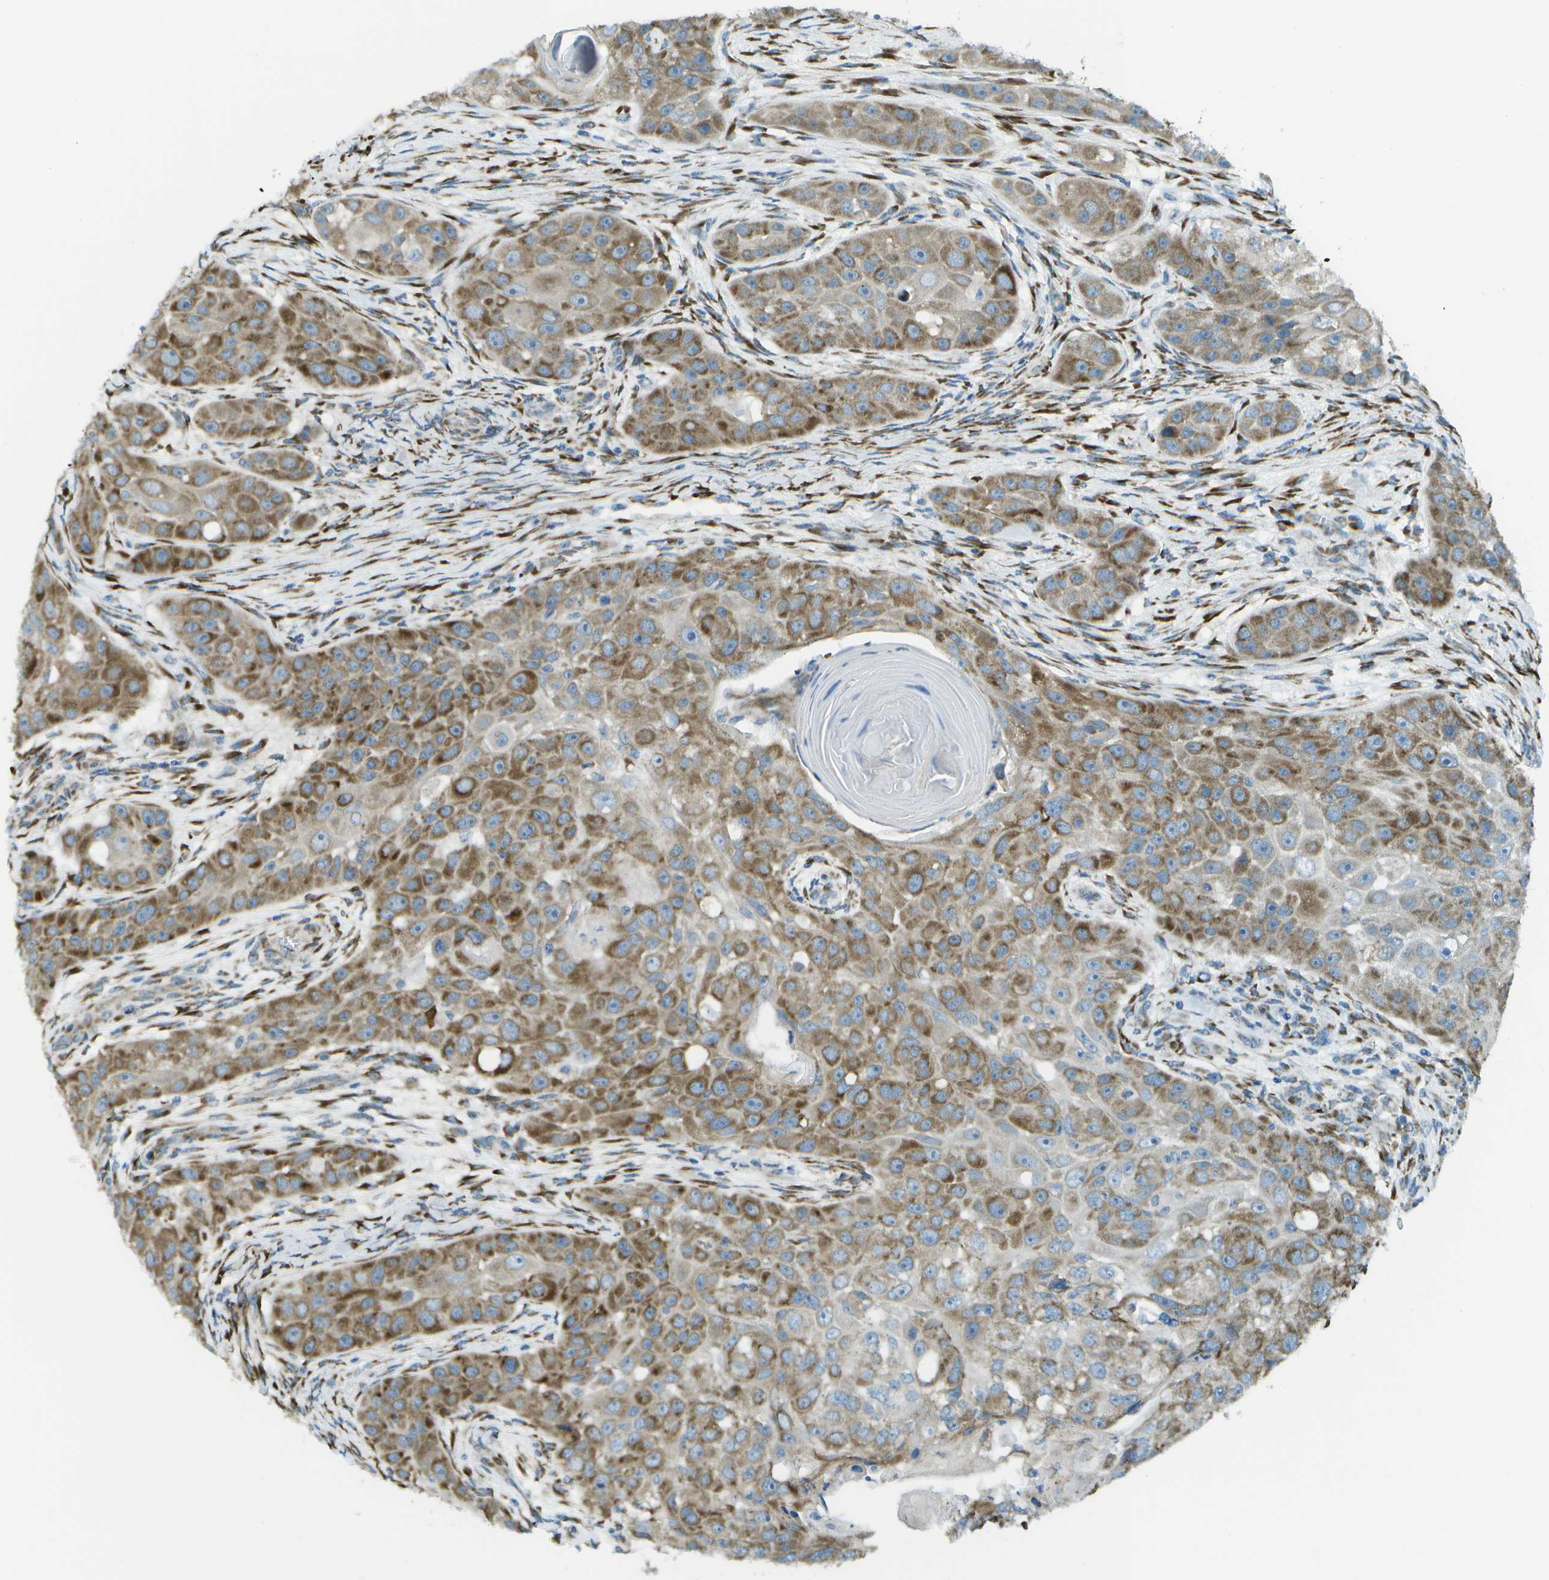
{"staining": {"intensity": "moderate", "quantity": ">75%", "location": "cytoplasmic/membranous"}, "tissue": "head and neck cancer", "cell_type": "Tumor cells", "image_type": "cancer", "snomed": [{"axis": "morphology", "description": "Normal tissue, NOS"}, {"axis": "morphology", "description": "Squamous cell carcinoma, NOS"}, {"axis": "topography", "description": "Skeletal muscle"}, {"axis": "topography", "description": "Head-Neck"}], "caption": "Immunohistochemical staining of head and neck squamous cell carcinoma exhibits medium levels of moderate cytoplasmic/membranous protein staining in about >75% of tumor cells.", "gene": "KCTD3", "patient": {"sex": "male", "age": 51}}